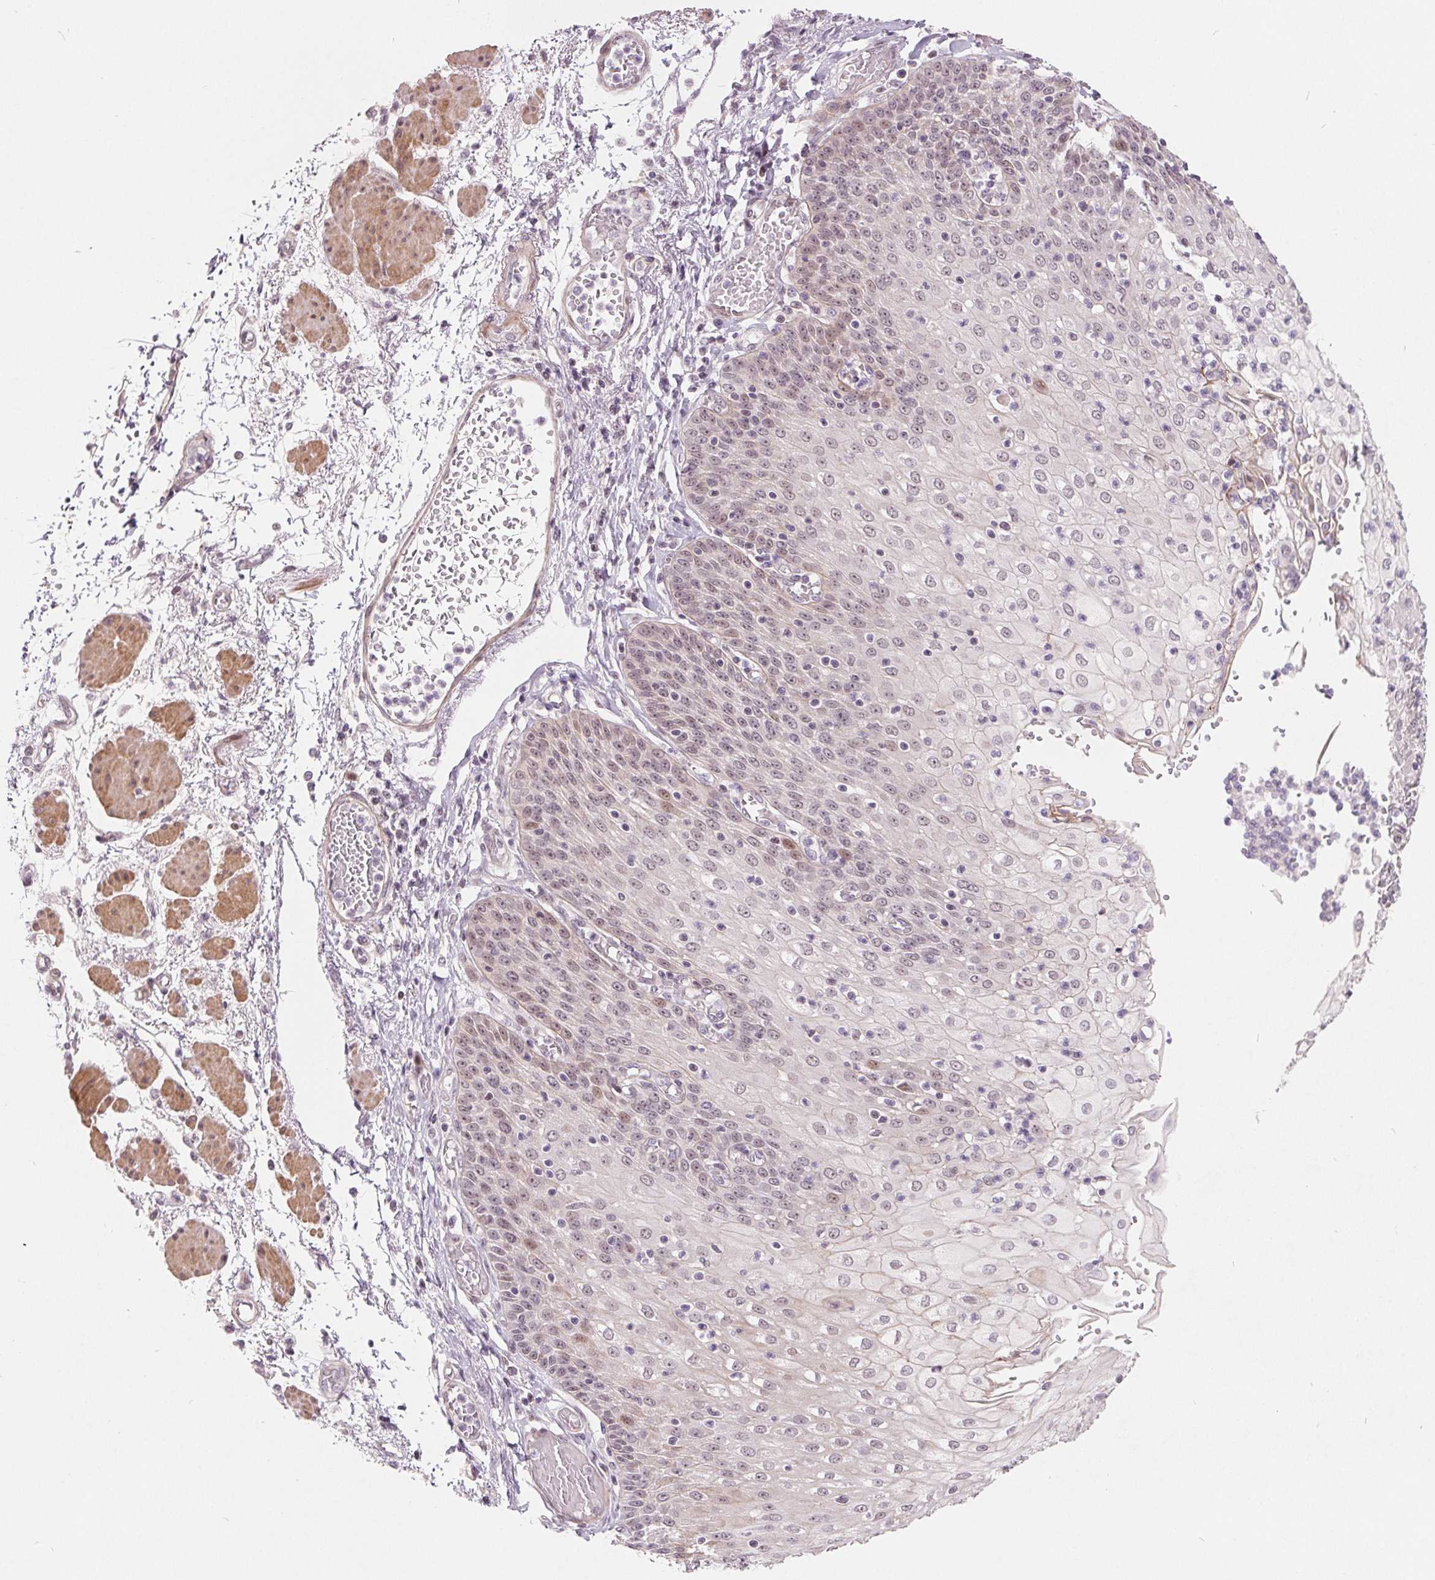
{"staining": {"intensity": "moderate", "quantity": "<25%", "location": "nuclear"}, "tissue": "esophagus", "cell_type": "Squamous epithelial cells", "image_type": "normal", "snomed": [{"axis": "morphology", "description": "Normal tissue, NOS"}, {"axis": "morphology", "description": "Adenocarcinoma, NOS"}, {"axis": "topography", "description": "Esophagus"}], "caption": "This image shows immunohistochemistry (IHC) staining of unremarkable human esophagus, with low moderate nuclear staining in about <25% of squamous epithelial cells.", "gene": "NRG2", "patient": {"sex": "male", "age": 81}}